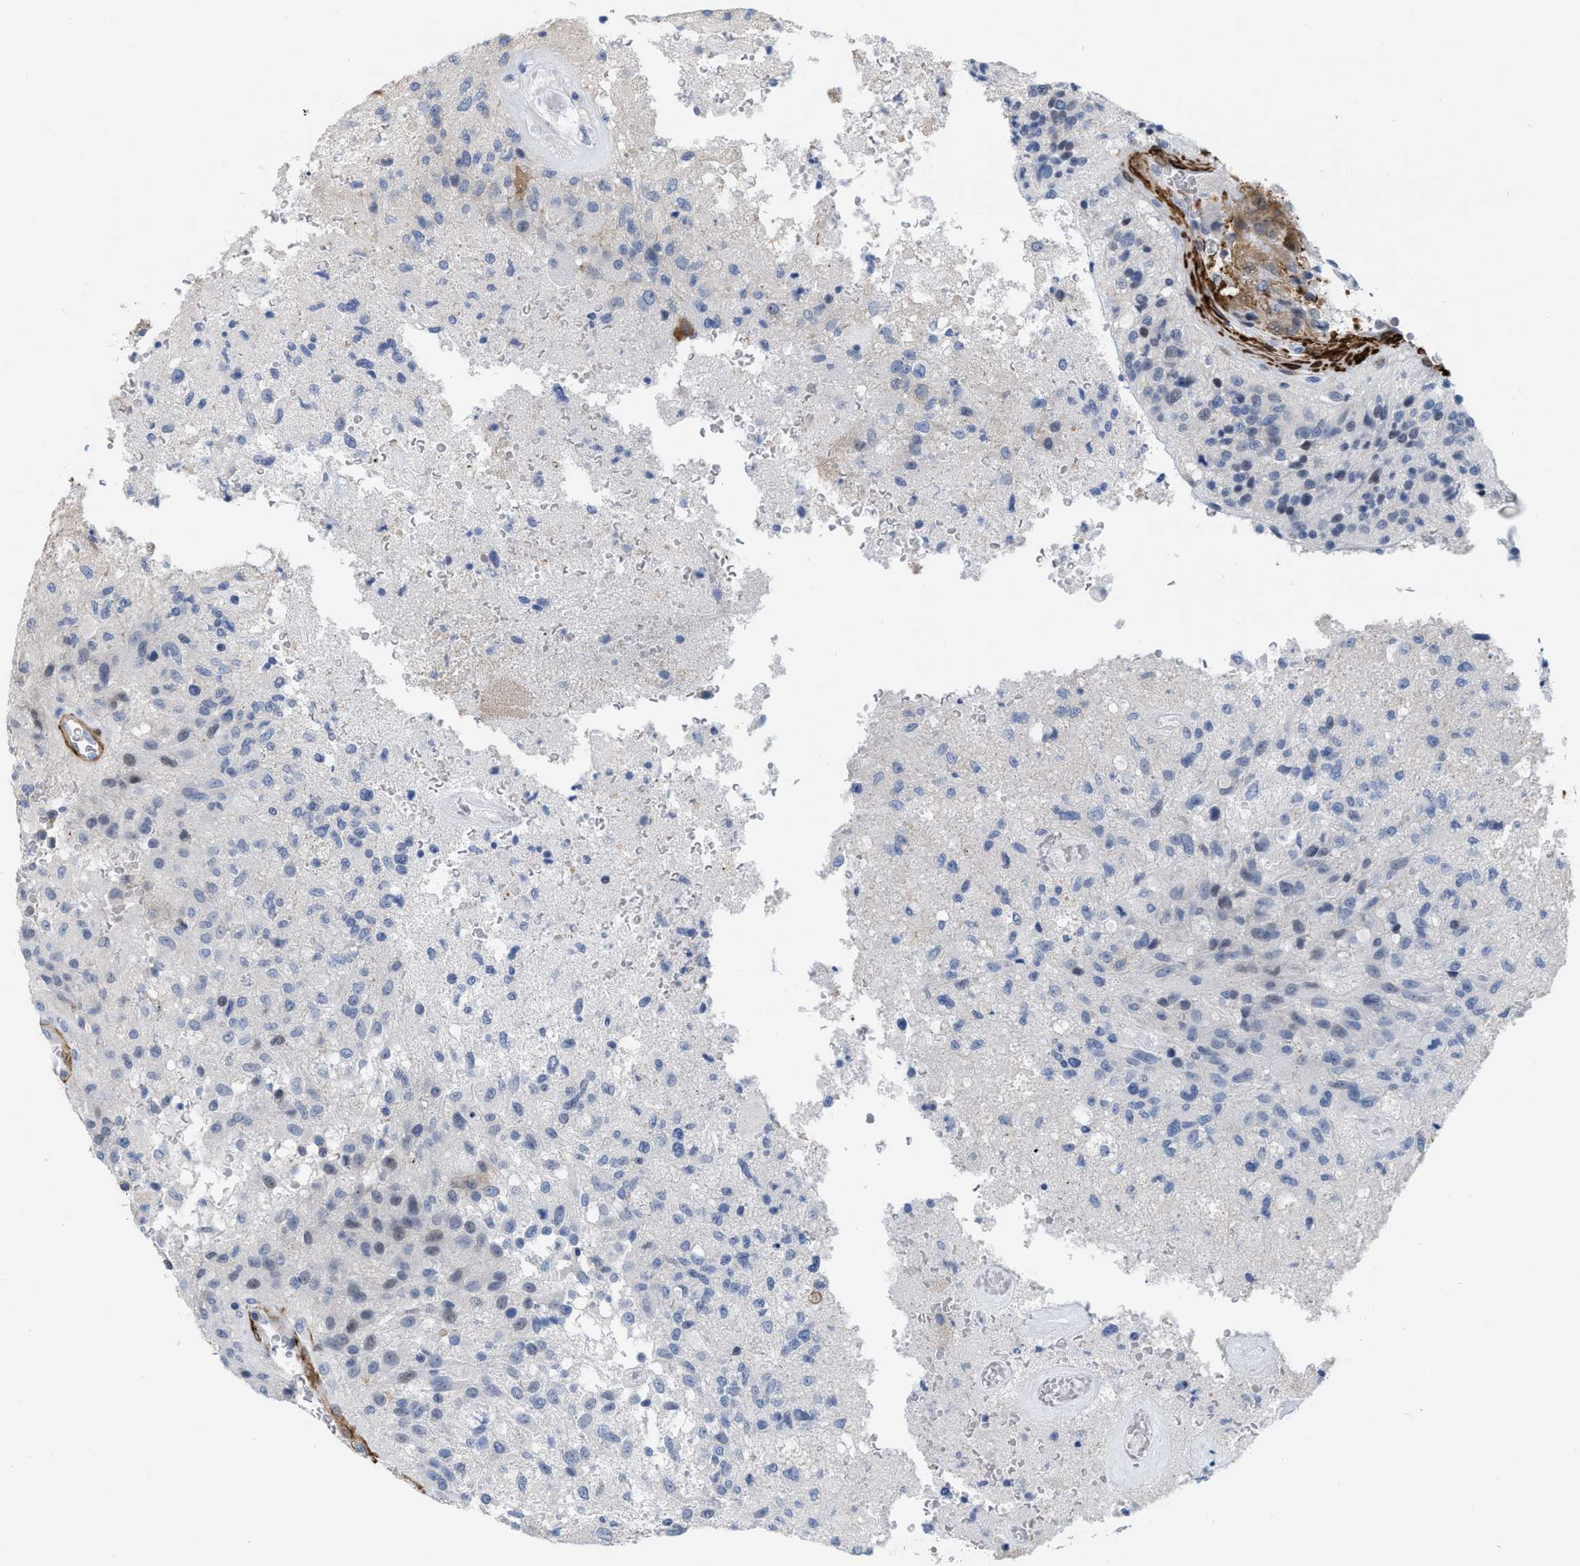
{"staining": {"intensity": "negative", "quantity": "none", "location": "none"}, "tissue": "glioma", "cell_type": "Tumor cells", "image_type": "cancer", "snomed": [{"axis": "morphology", "description": "Normal tissue, NOS"}, {"axis": "morphology", "description": "Glioma, malignant, High grade"}, {"axis": "topography", "description": "Cerebral cortex"}], "caption": "This is an immunohistochemistry (IHC) photomicrograph of human malignant glioma (high-grade). There is no staining in tumor cells.", "gene": "TAGLN", "patient": {"sex": "male", "age": 77}}